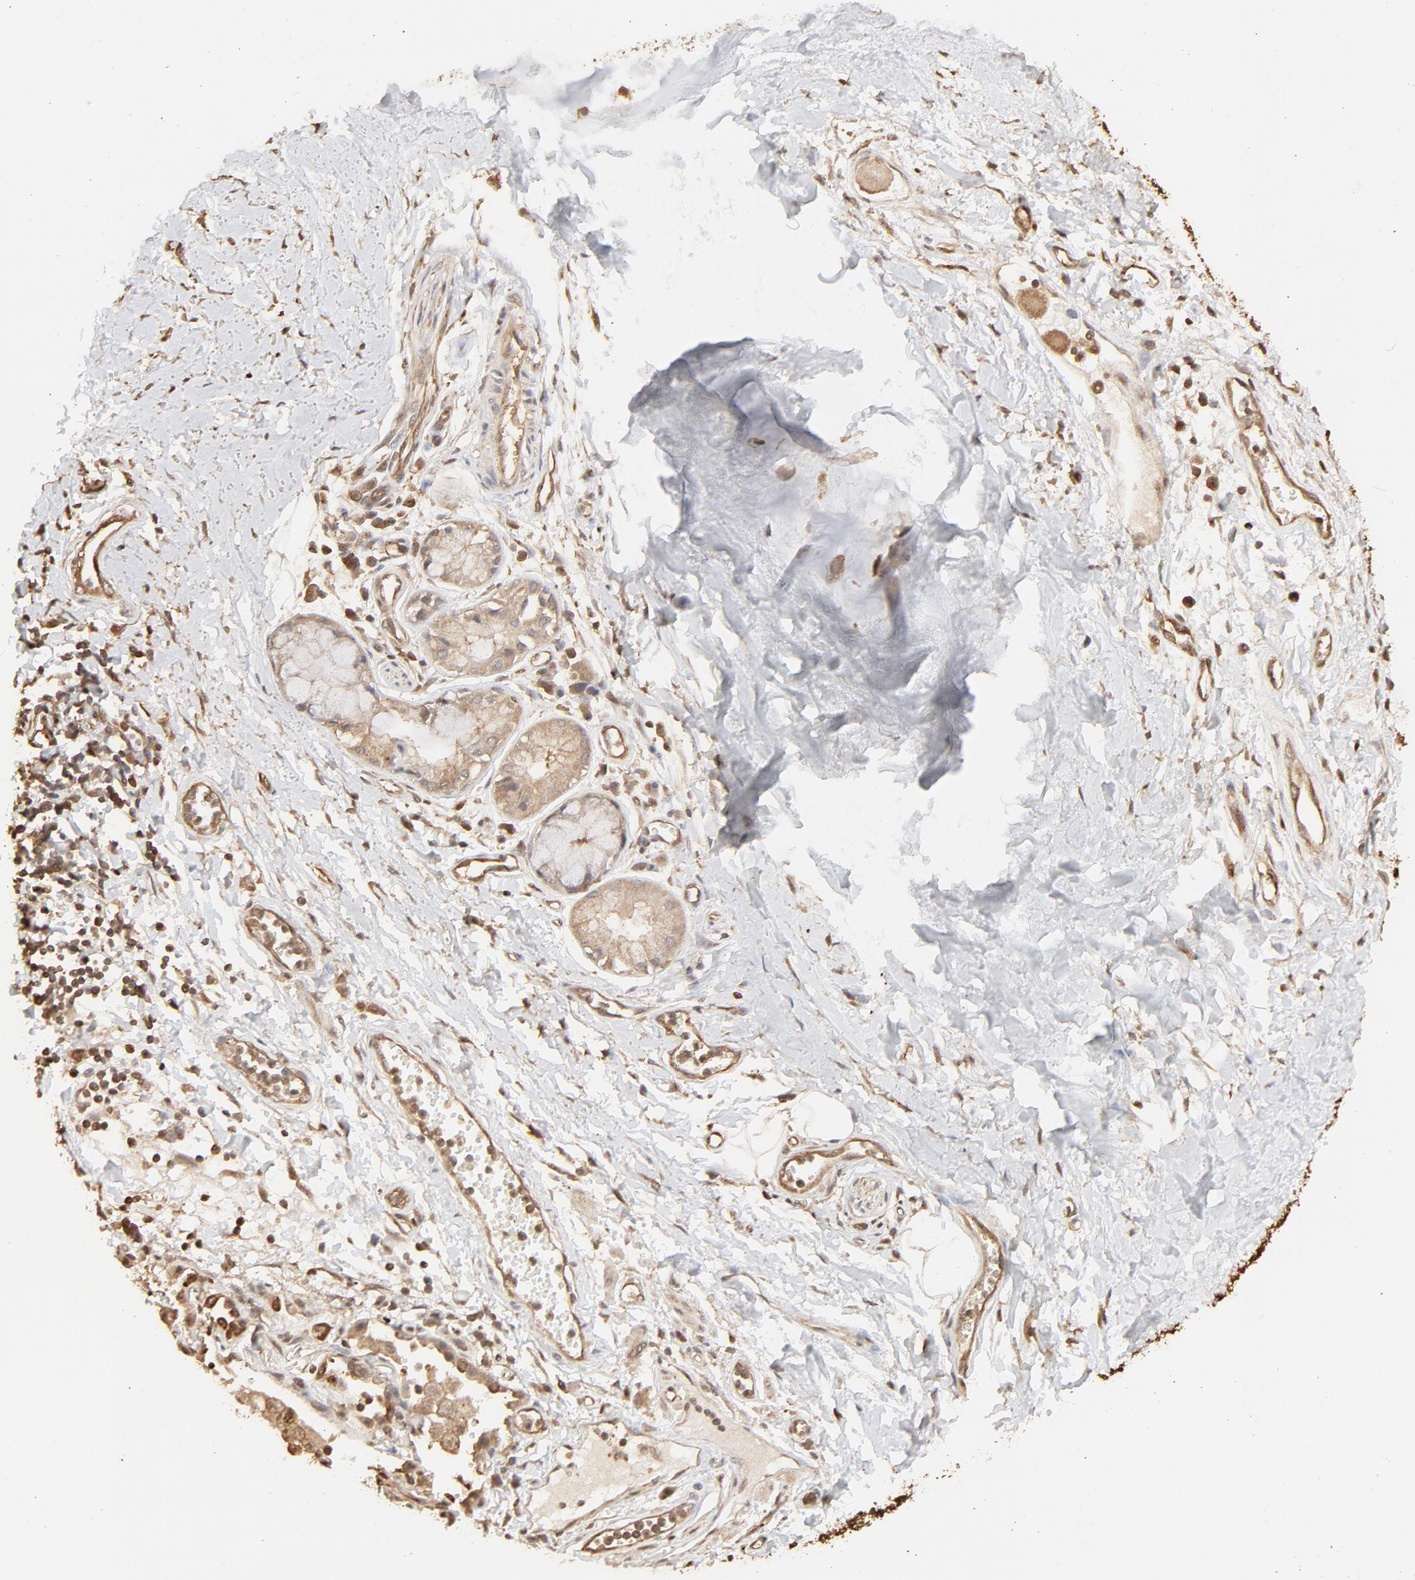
{"staining": {"intensity": "moderate", "quantity": ">75%", "location": "cytoplasmic/membranous"}, "tissue": "adipose tissue", "cell_type": "Adipocytes", "image_type": "normal", "snomed": [{"axis": "morphology", "description": "Normal tissue, NOS"}, {"axis": "morphology", "description": "Adenocarcinoma, NOS"}, {"axis": "topography", "description": "Cartilage tissue"}, {"axis": "topography", "description": "Bronchus"}, {"axis": "topography", "description": "Lung"}], "caption": "Immunohistochemistry (IHC) micrograph of unremarkable adipose tissue stained for a protein (brown), which exhibits medium levels of moderate cytoplasmic/membranous expression in about >75% of adipocytes.", "gene": "PPP2CA", "patient": {"sex": "female", "age": 67}}